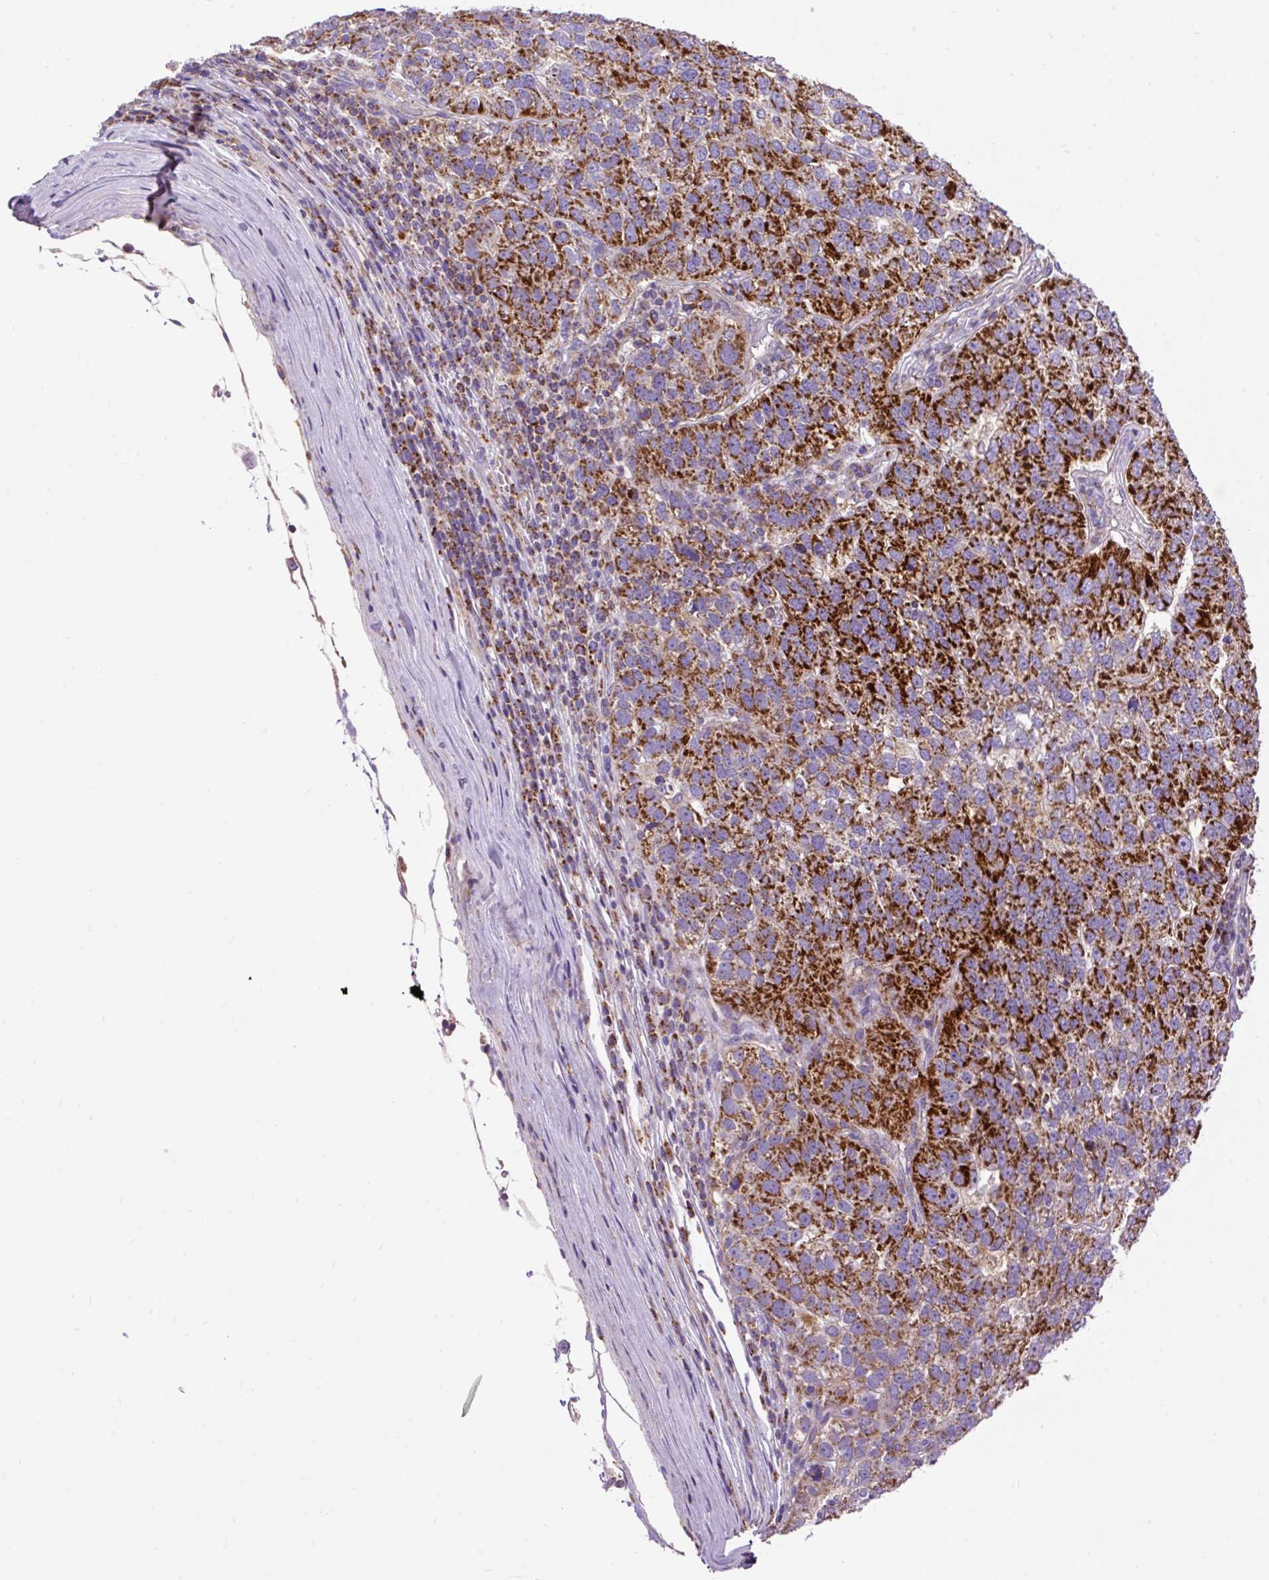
{"staining": {"intensity": "strong", "quantity": ">75%", "location": "cytoplasmic/membranous"}, "tissue": "pancreatic cancer", "cell_type": "Tumor cells", "image_type": "cancer", "snomed": [{"axis": "morphology", "description": "Adenocarcinoma, NOS"}, {"axis": "topography", "description": "Pancreas"}], "caption": "Pancreatic cancer (adenocarcinoma) stained with DAB IHC displays high levels of strong cytoplasmic/membranous expression in approximately >75% of tumor cells.", "gene": "TOMM40", "patient": {"sex": "female", "age": 61}}